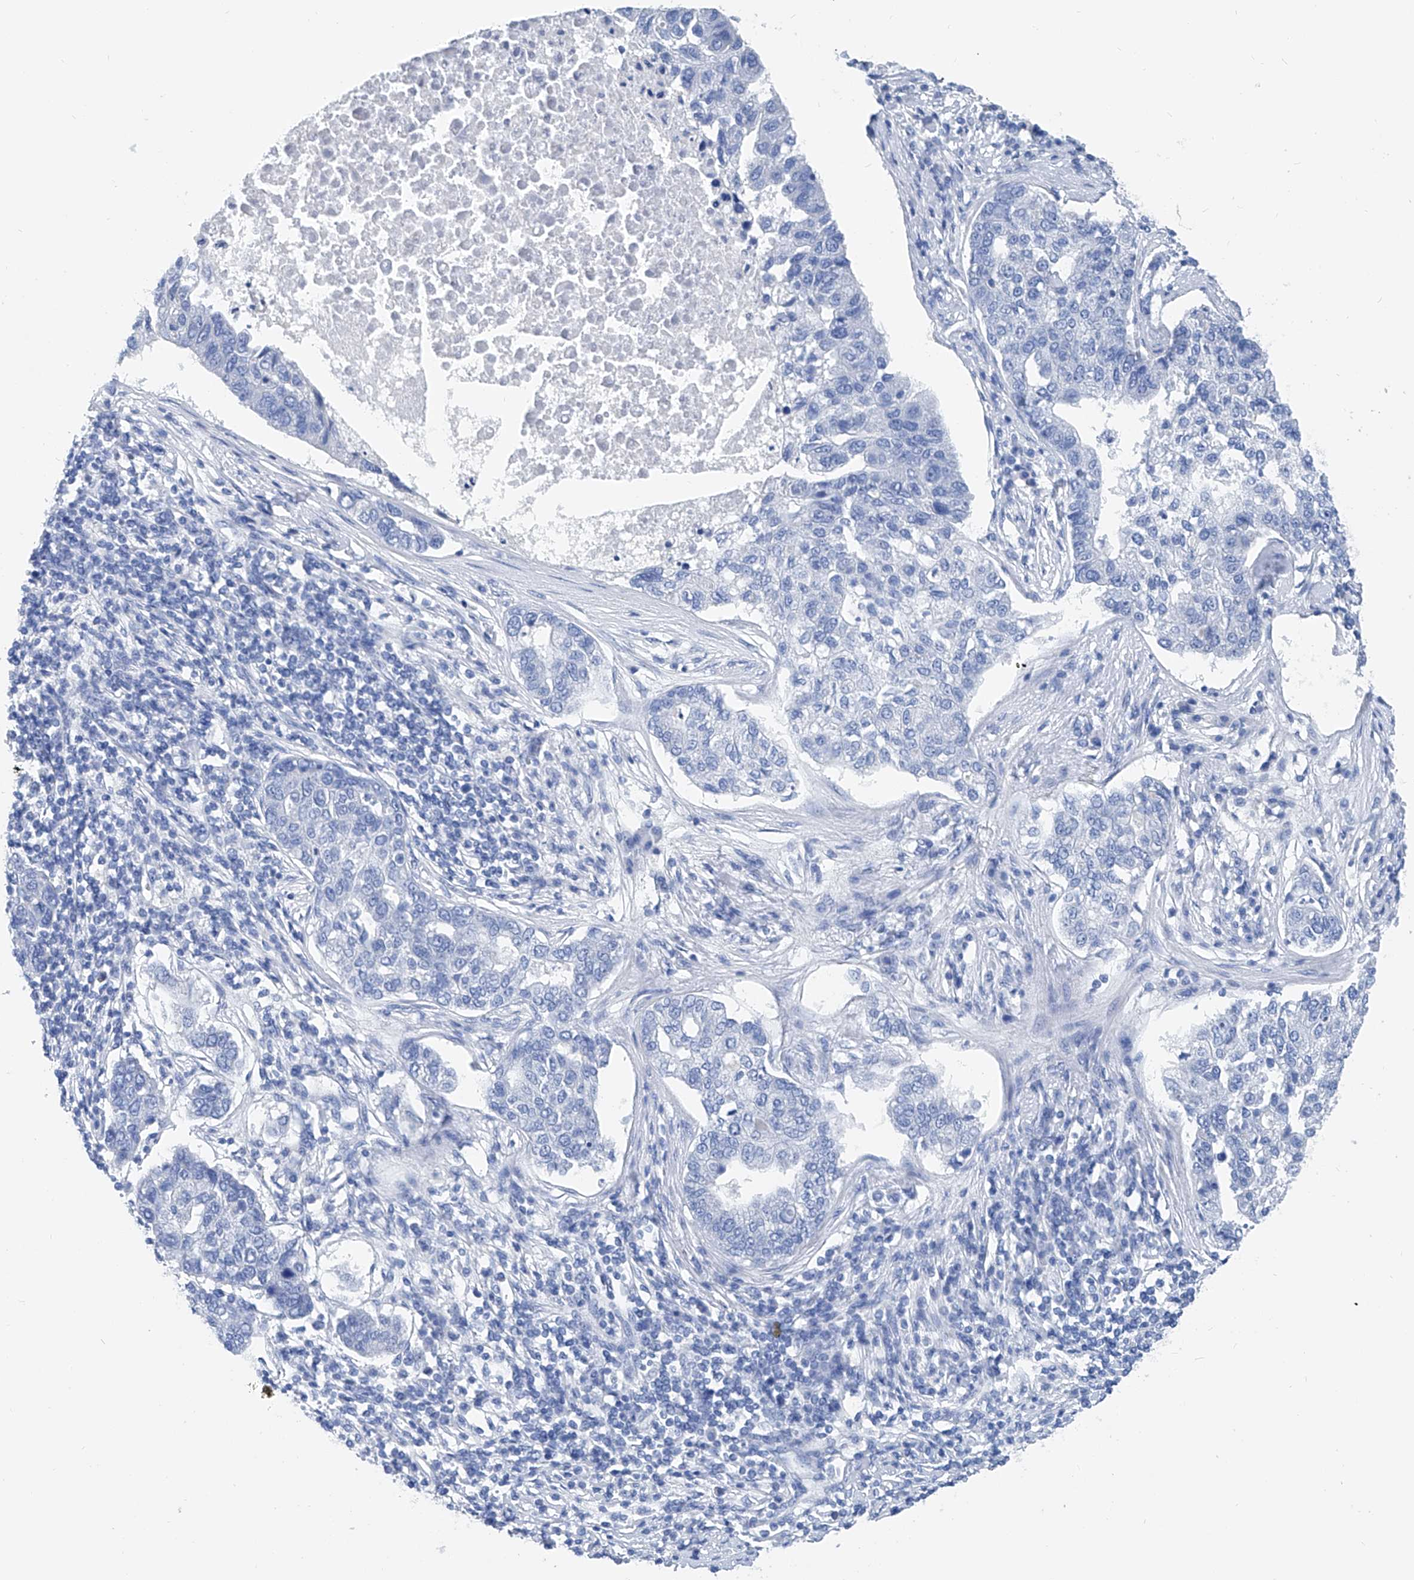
{"staining": {"intensity": "weak", "quantity": "<25%", "location": "cytoplasmic/membranous"}, "tissue": "pancreatic cancer", "cell_type": "Tumor cells", "image_type": "cancer", "snomed": [{"axis": "morphology", "description": "Adenocarcinoma, NOS"}, {"axis": "topography", "description": "Pancreas"}], "caption": "Immunohistochemistry of adenocarcinoma (pancreatic) exhibits no staining in tumor cells.", "gene": "BCKDHB", "patient": {"sex": "female", "age": 61}}